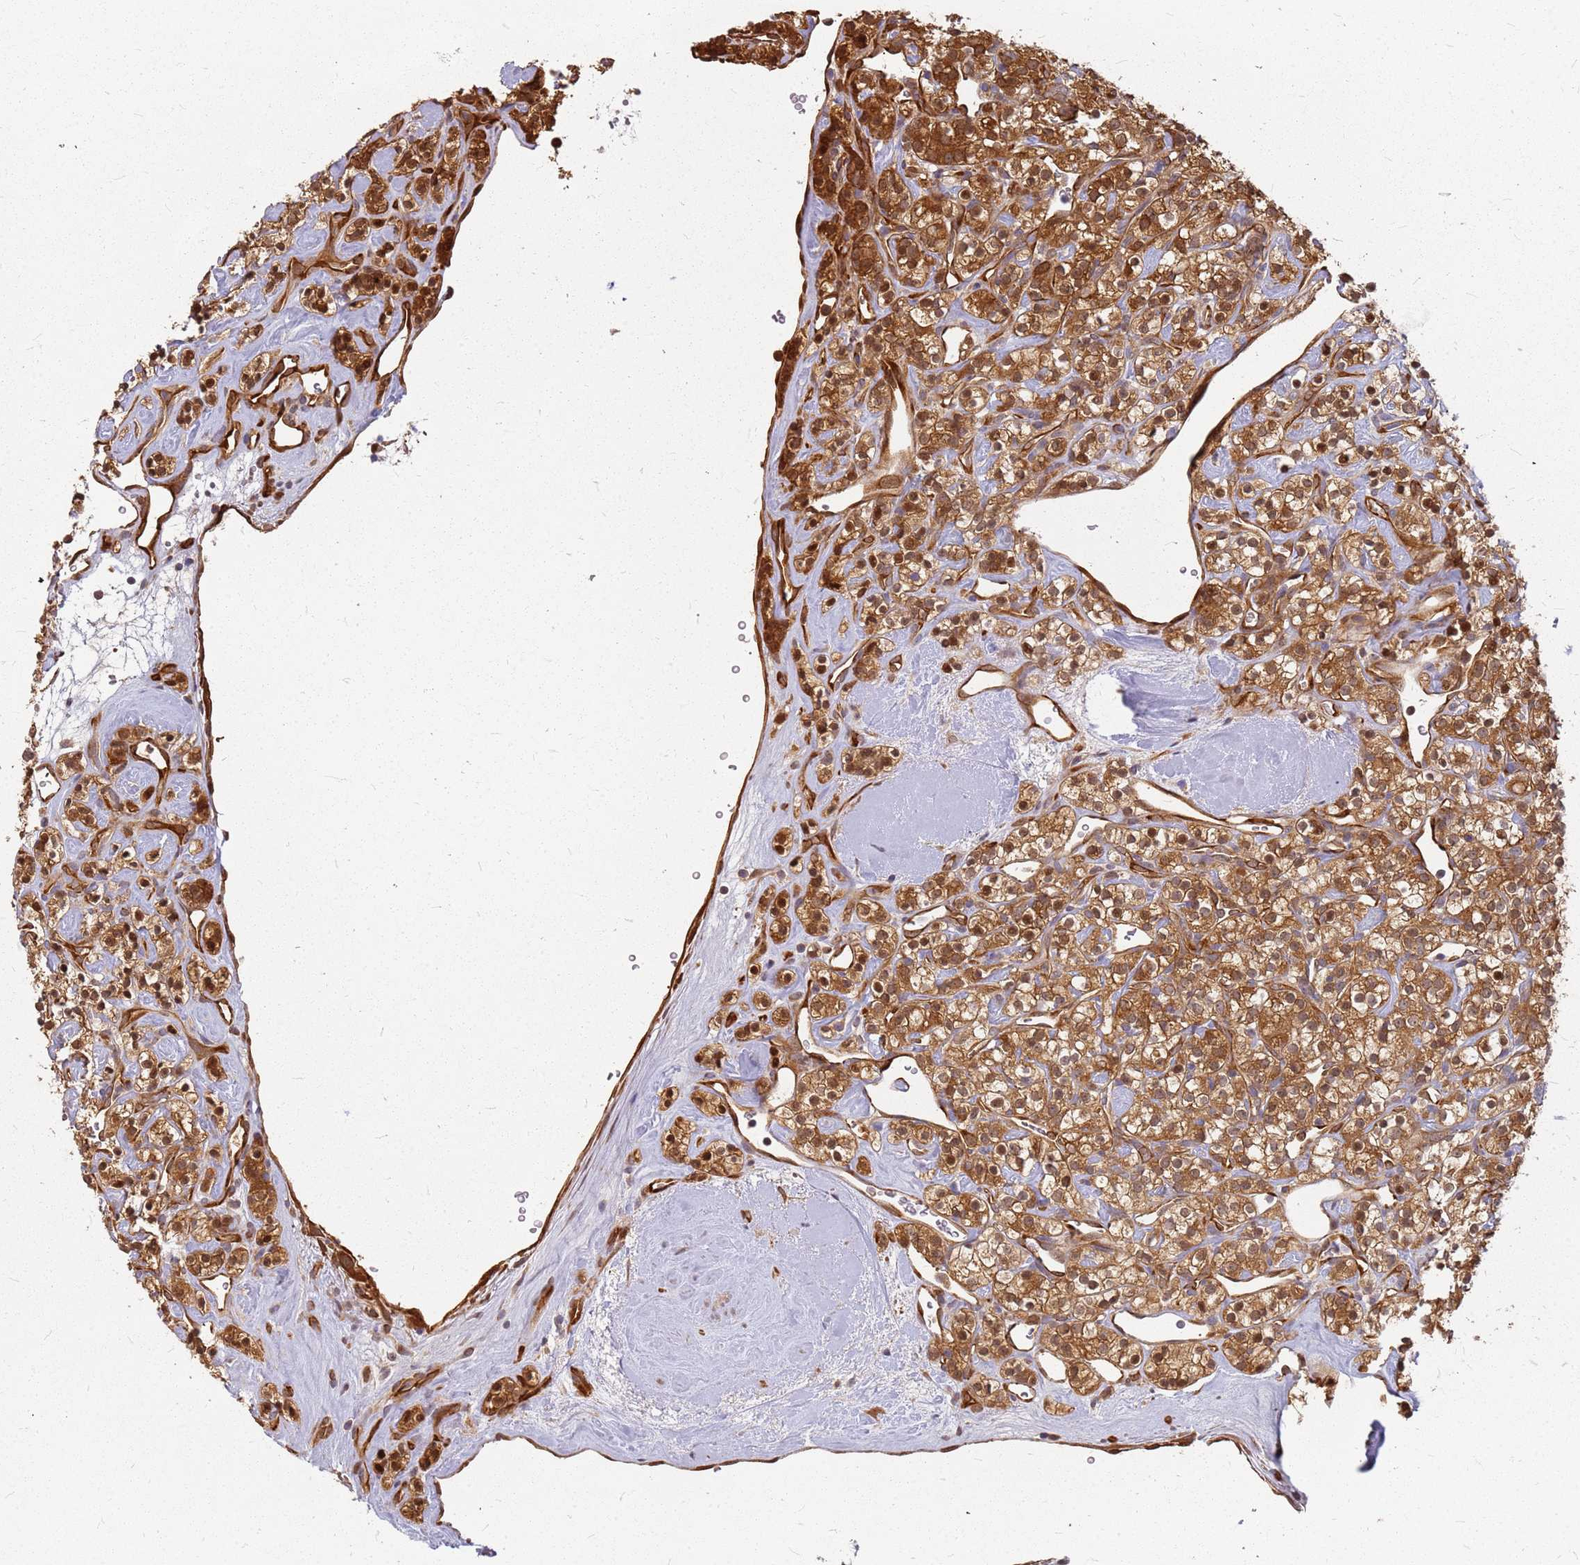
{"staining": {"intensity": "strong", "quantity": ">75%", "location": "cytoplasmic/membranous"}, "tissue": "renal cancer", "cell_type": "Tumor cells", "image_type": "cancer", "snomed": [{"axis": "morphology", "description": "Adenocarcinoma, NOS"}, {"axis": "topography", "description": "Kidney"}], "caption": "Tumor cells demonstrate high levels of strong cytoplasmic/membranous expression in about >75% of cells in adenocarcinoma (renal). Using DAB (brown) and hematoxylin (blue) stains, captured at high magnification using brightfield microscopy.", "gene": "HDX", "patient": {"sex": "male", "age": 77}}